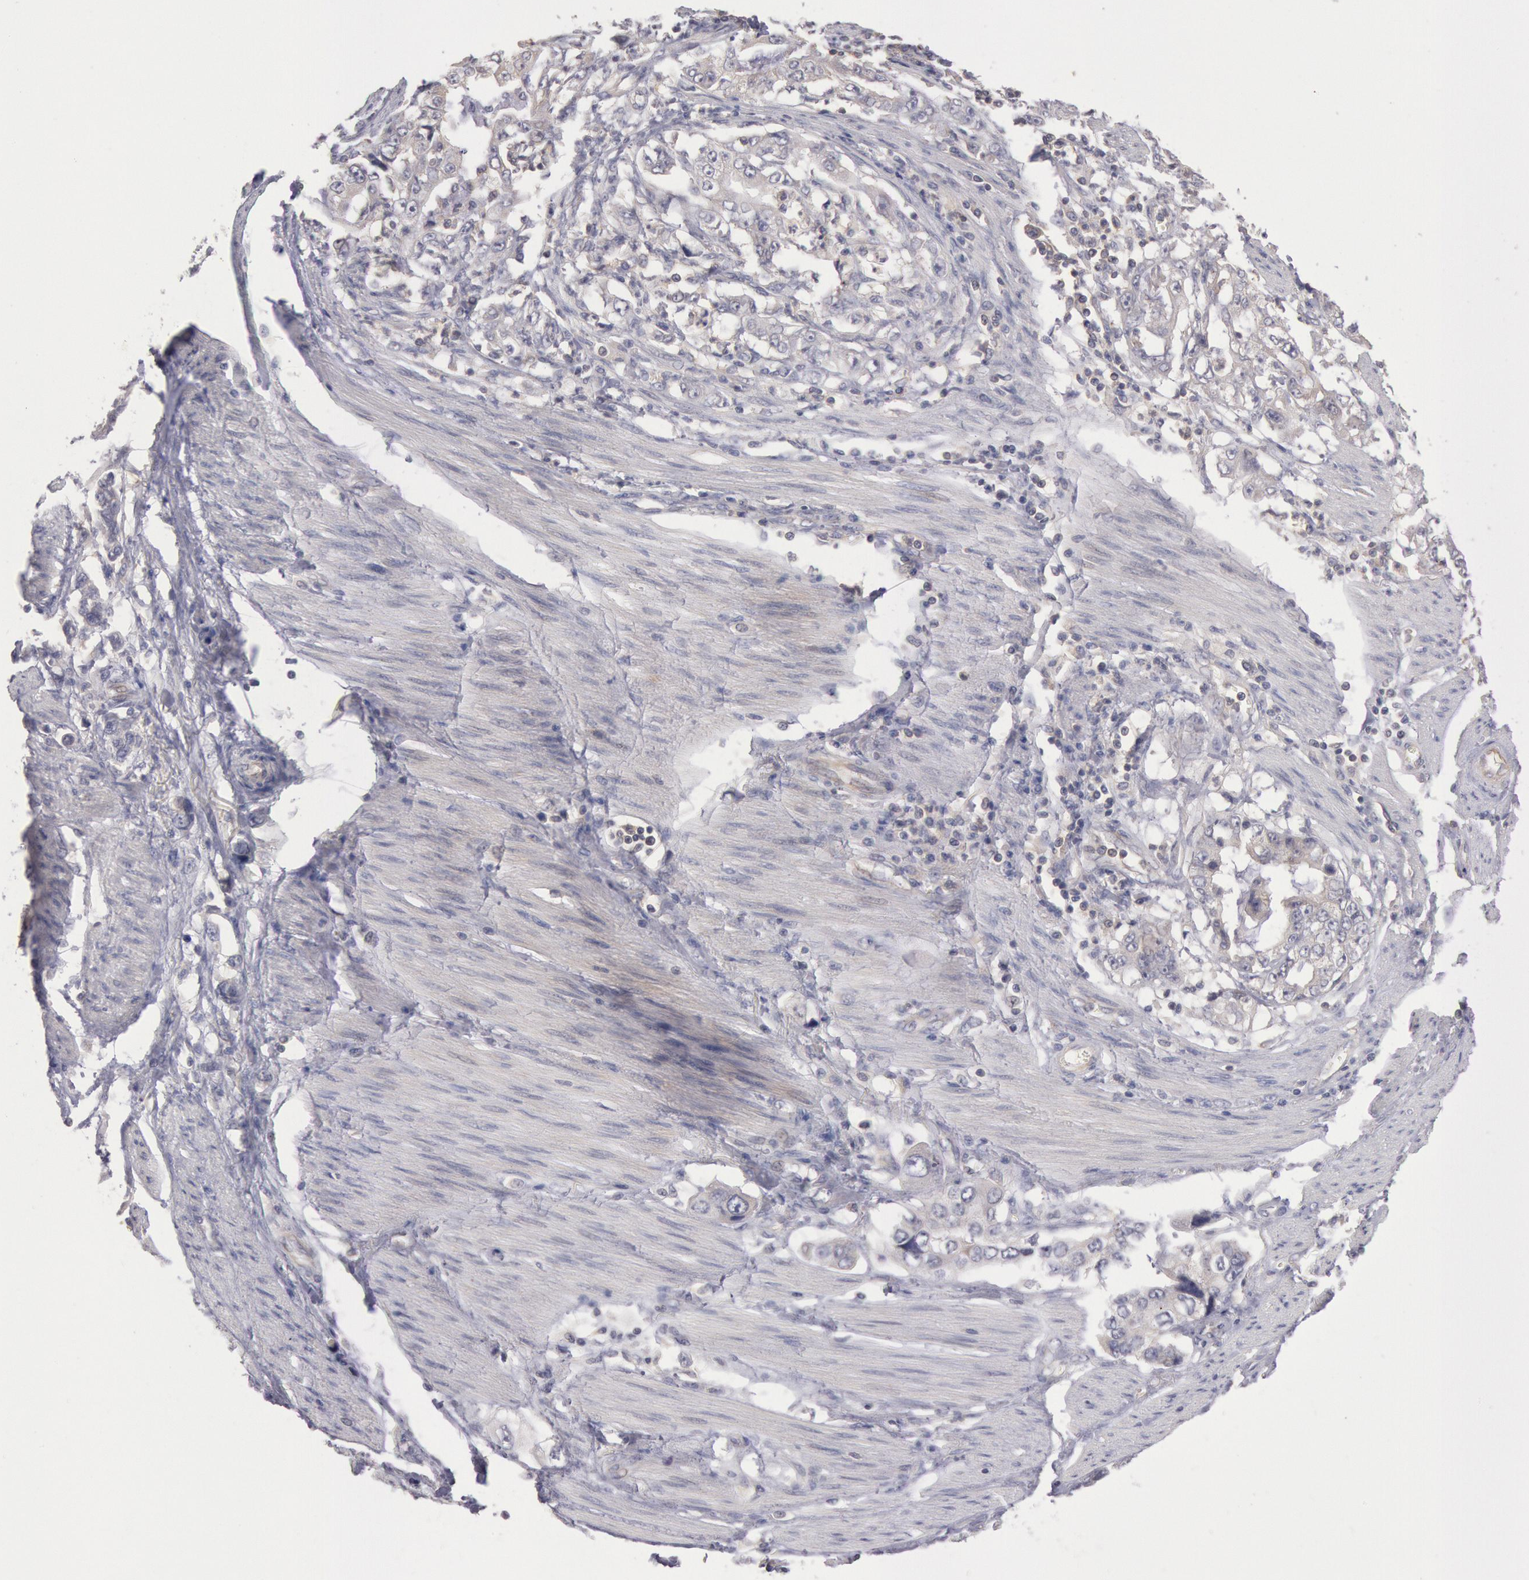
{"staining": {"intensity": "negative", "quantity": "none", "location": "none"}, "tissue": "stomach cancer", "cell_type": "Tumor cells", "image_type": "cancer", "snomed": [{"axis": "morphology", "description": "Adenocarcinoma, NOS"}, {"axis": "topography", "description": "Pancreas"}, {"axis": "topography", "description": "Stomach, upper"}], "caption": "There is no significant positivity in tumor cells of stomach adenocarcinoma. Brightfield microscopy of immunohistochemistry stained with DAB (3,3'-diaminobenzidine) (brown) and hematoxylin (blue), captured at high magnification.", "gene": "PIK3R1", "patient": {"sex": "male", "age": 77}}